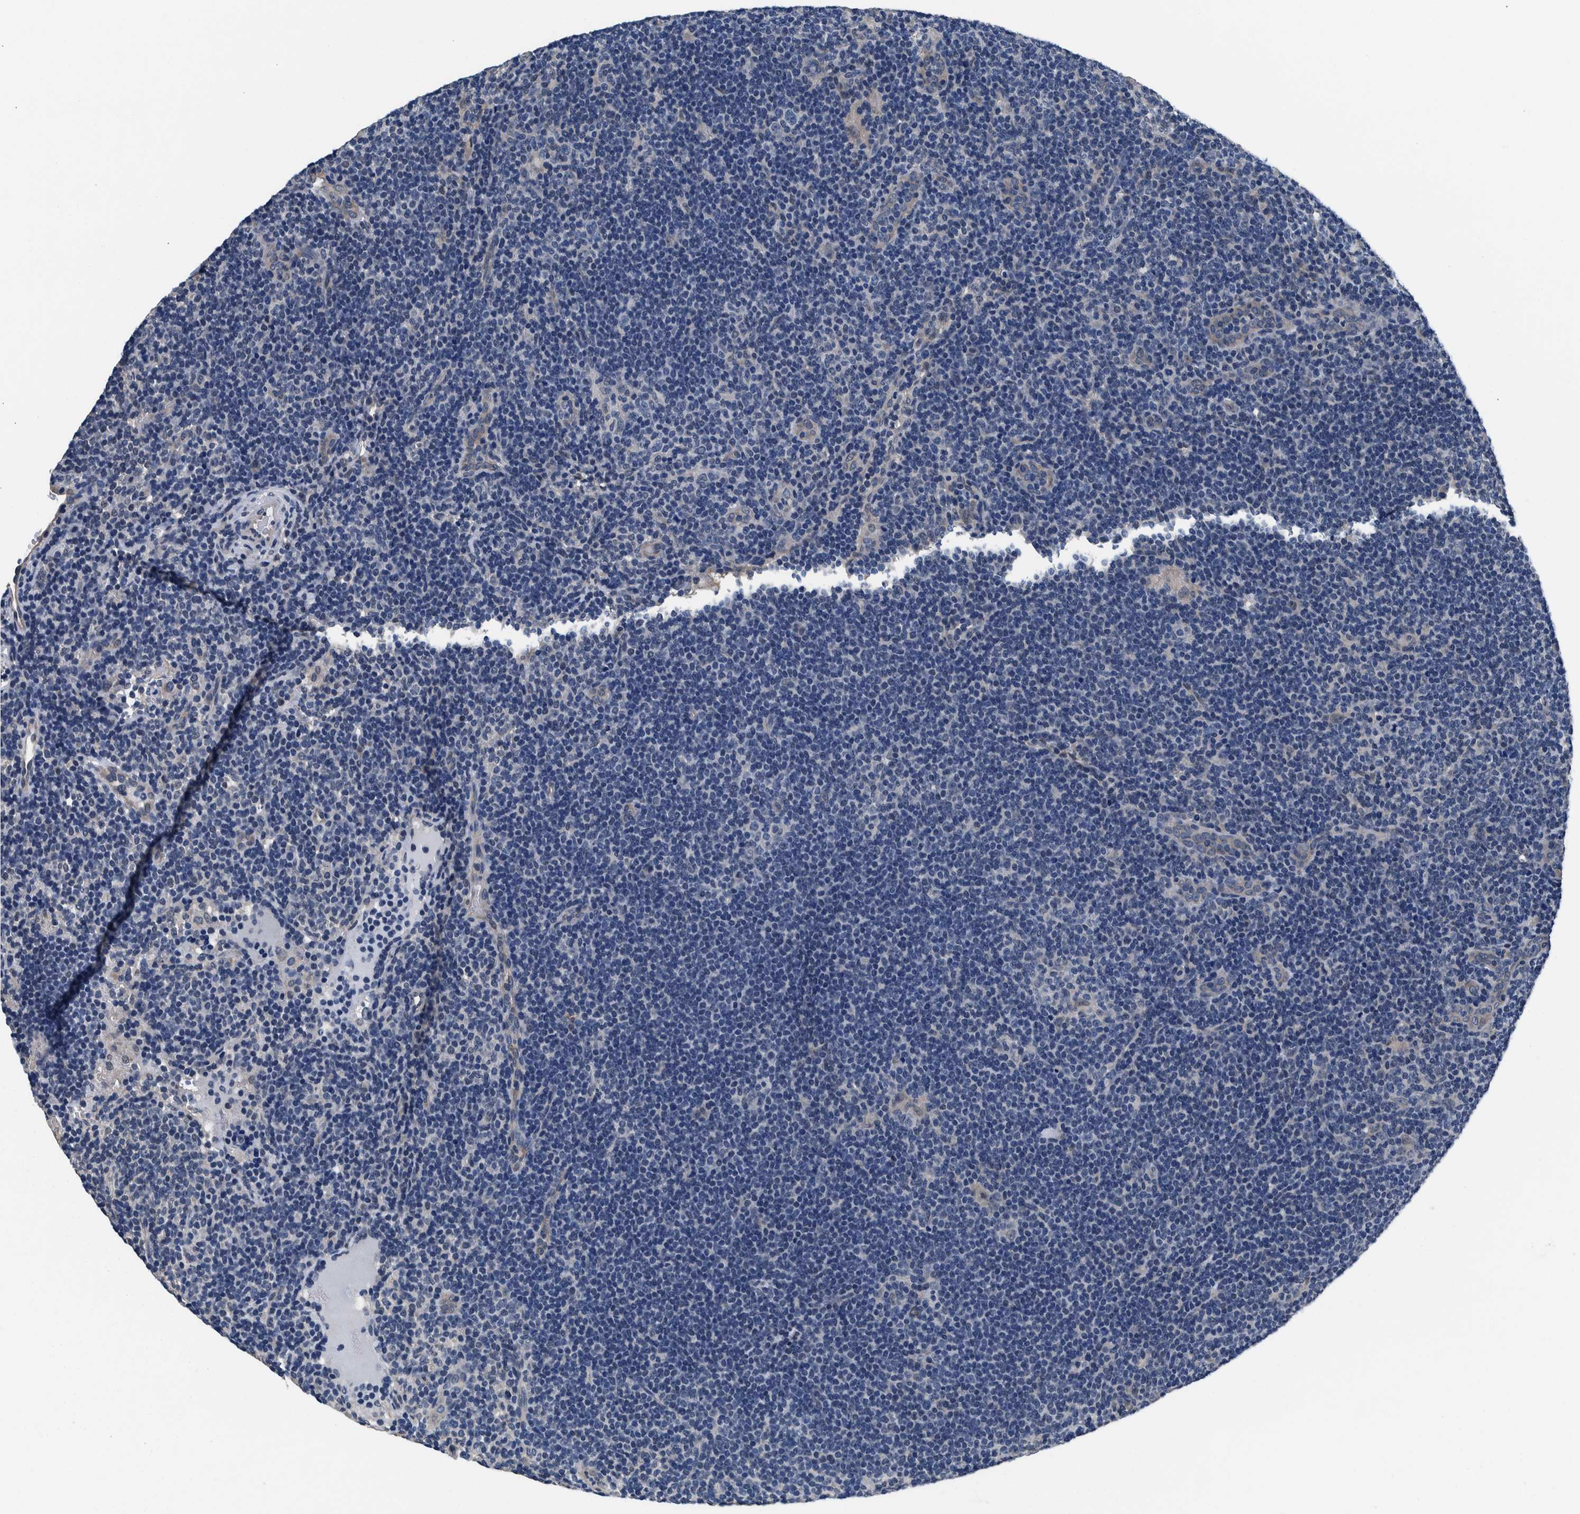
{"staining": {"intensity": "negative", "quantity": "none", "location": "none"}, "tissue": "lymphoma", "cell_type": "Tumor cells", "image_type": "cancer", "snomed": [{"axis": "morphology", "description": "Hodgkin's disease, NOS"}, {"axis": "topography", "description": "Lymph node"}], "caption": "Tumor cells show no significant protein positivity in lymphoma.", "gene": "NIBAN2", "patient": {"sex": "female", "age": 57}}